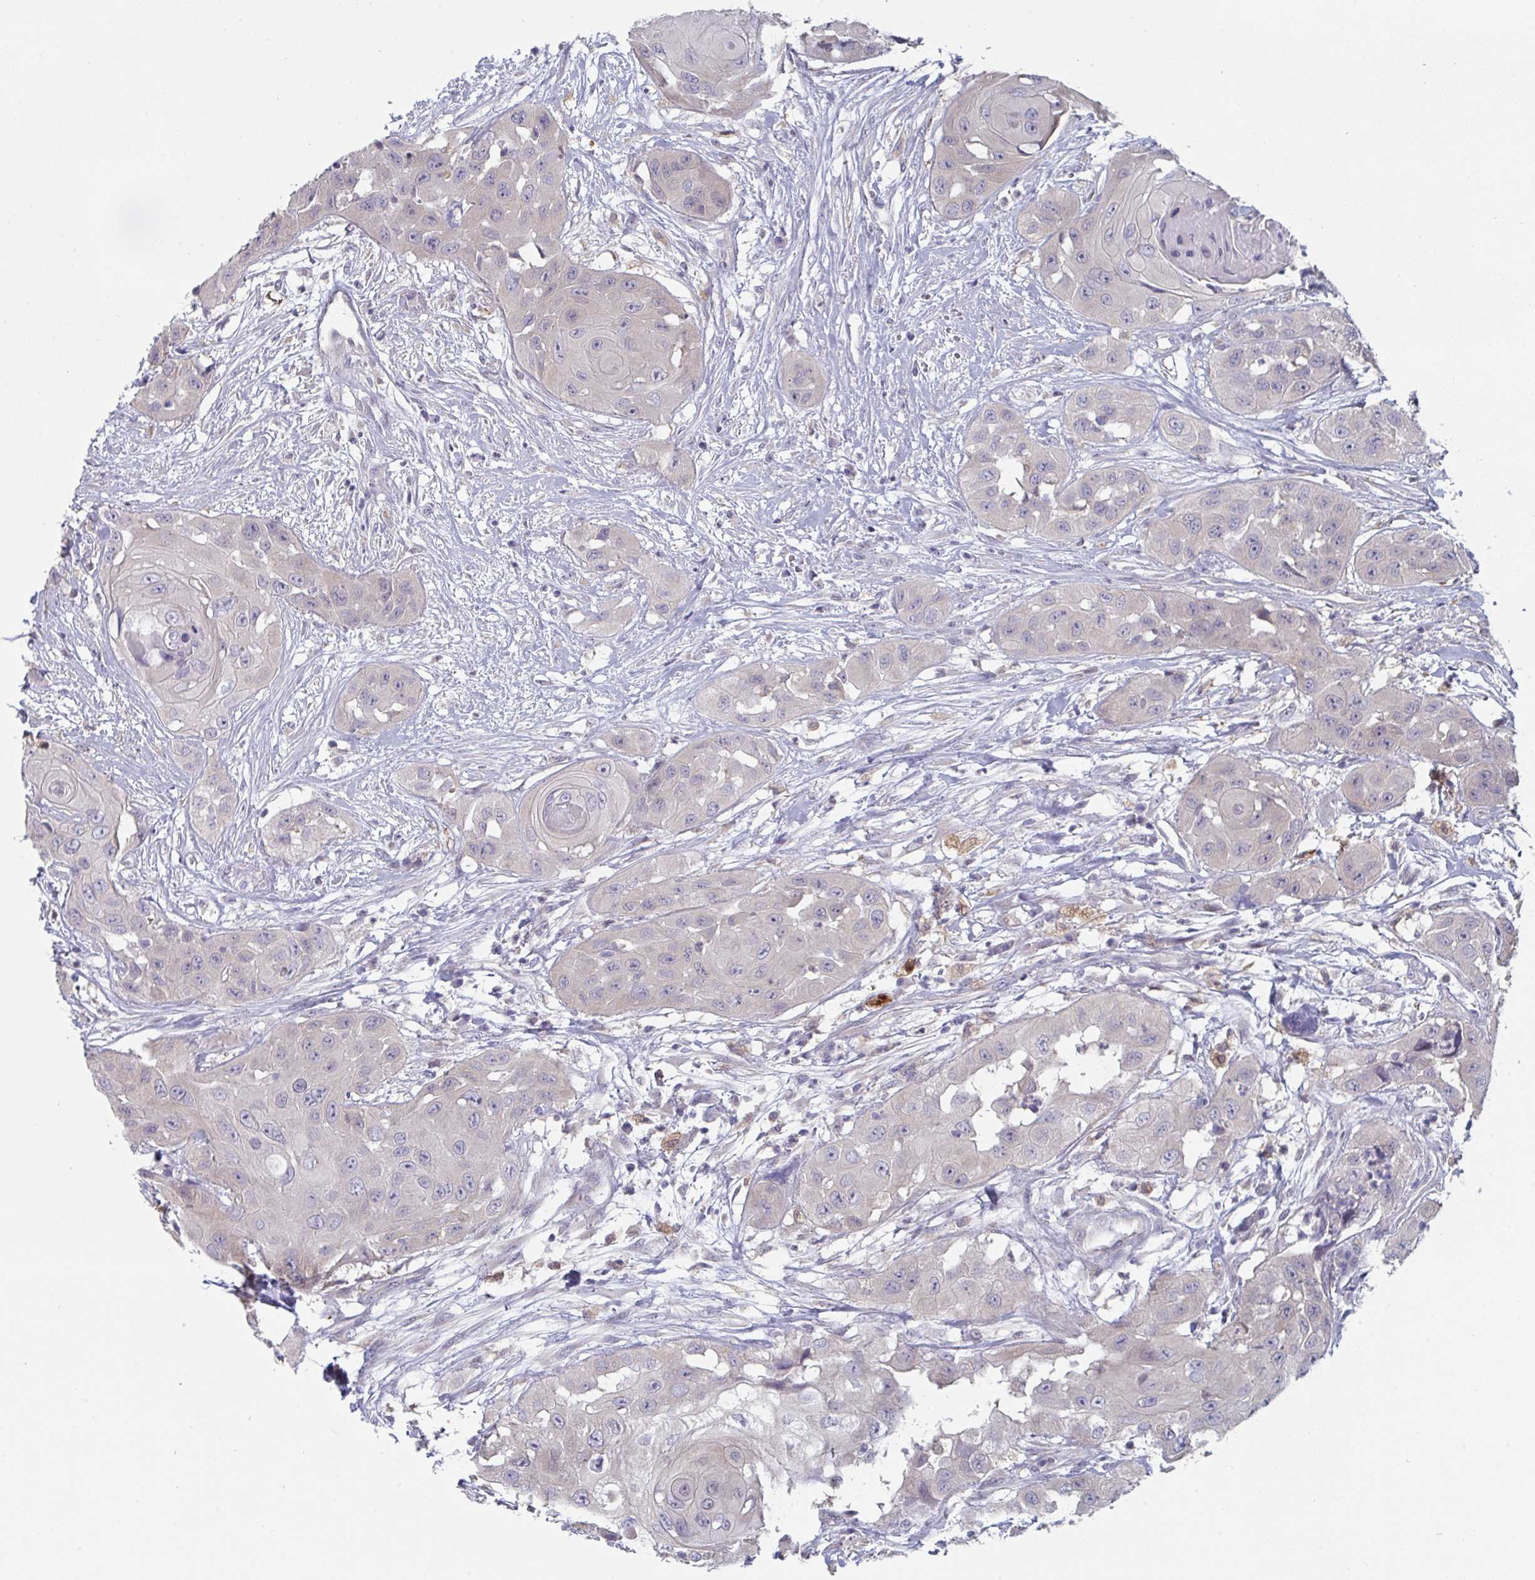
{"staining": {"intensity": "negative", "quantity": "none", "location": "none"}, "tissue": "head and neck cancer", "cell_type": "Tumor cells", "image_type": "cancer", "snomed": [{"axis": "morphology", "description": "Squamous cell carcinoma, NOS"}, {"axis": "topography", "description": "Head-Neck"}], "caption": "An image of human head and neck squamous cell carcinoma is negative for staining in tumor cells.", "gene": "PTPRD", "patient": {"sex": "male", "age": 83}}